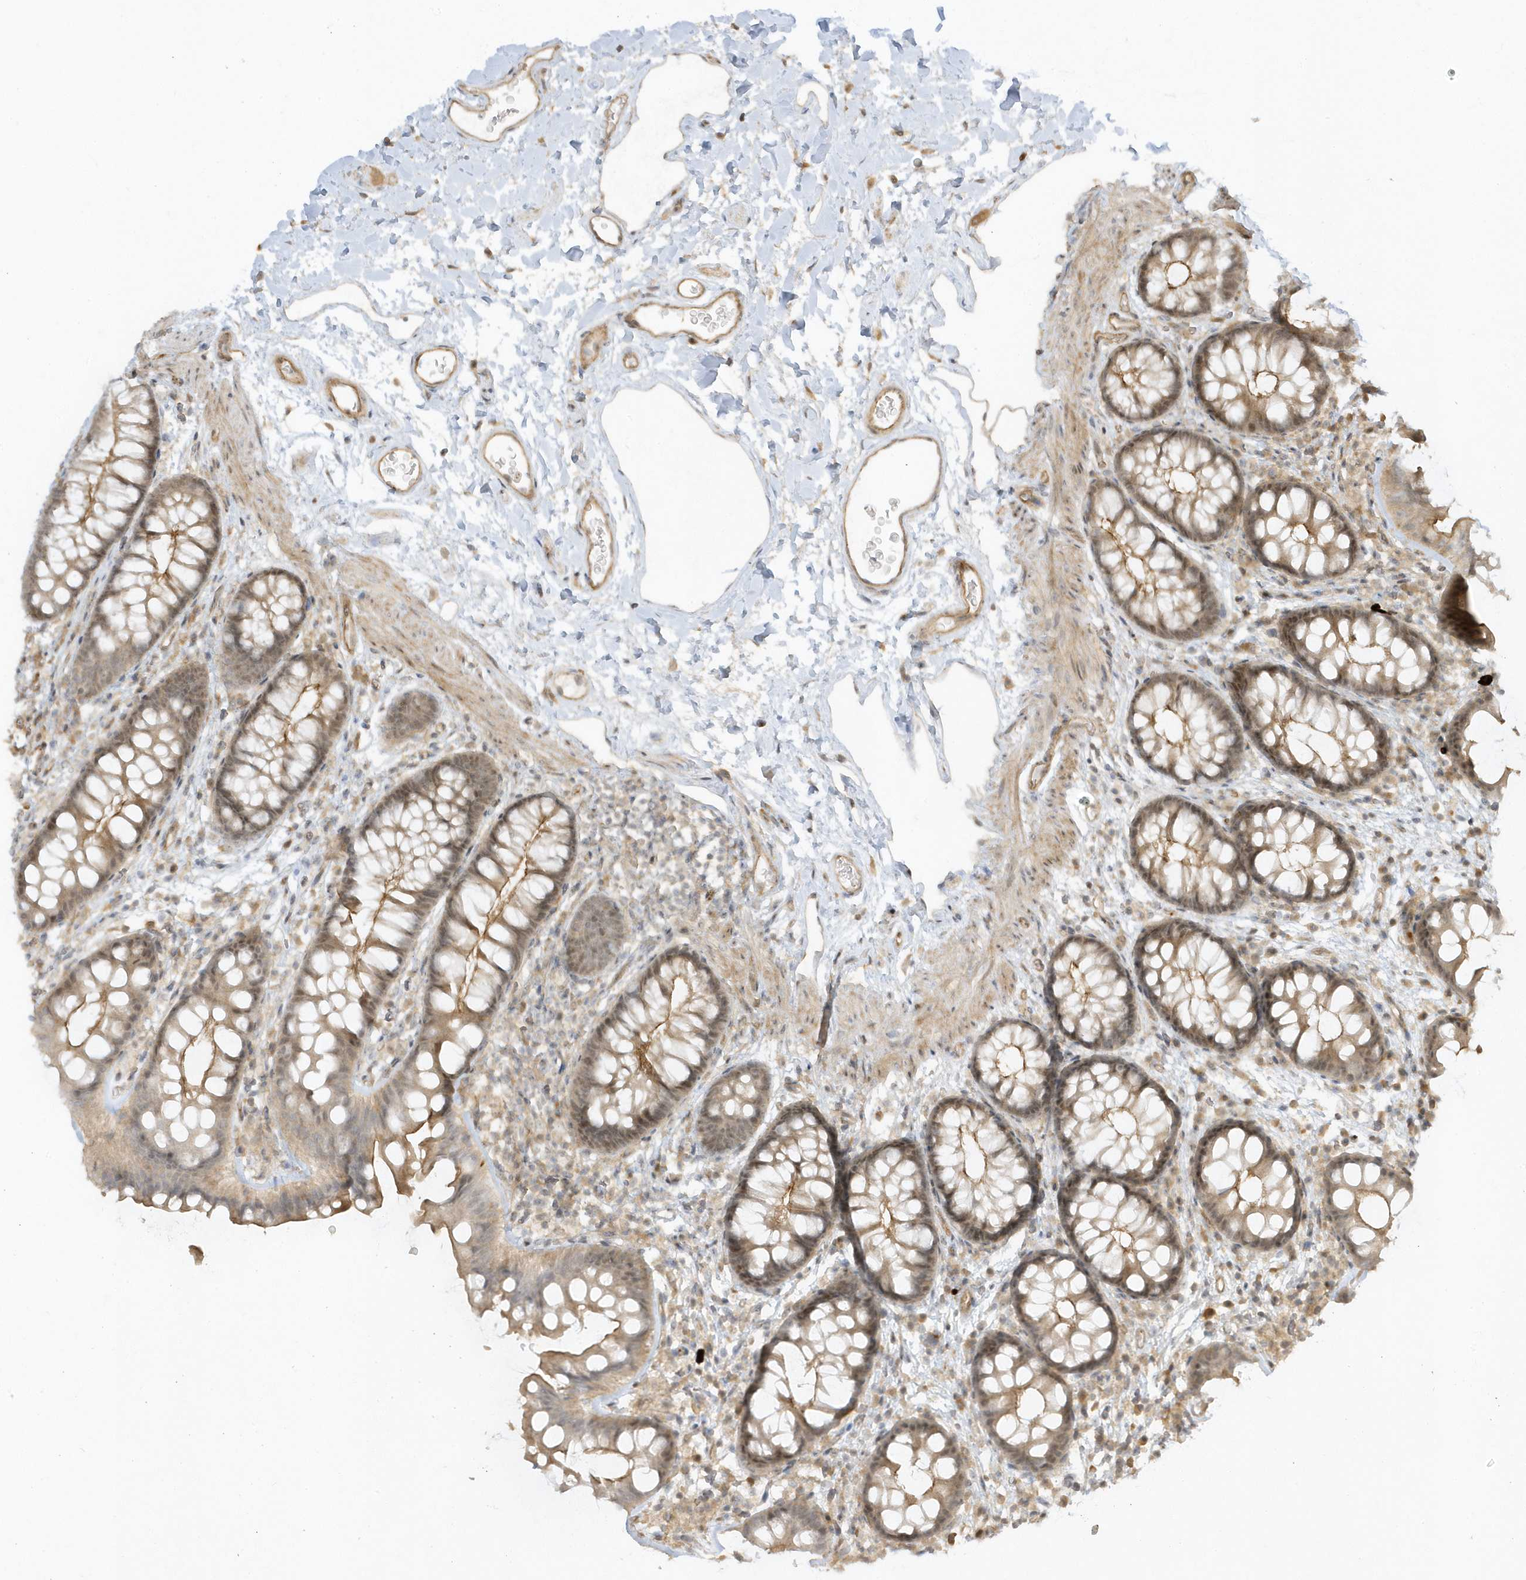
{"staining": {"intensity": "moderate", "quantity": ">75%", "location": "cytoplasmic/membranous"}, "tissue": "colon", "cell_type": "Endothelial cells", "image_type": "normal", "snomed": [{"axis": "morphology", "description": "Normal tissue, NOS"}, {"axis": "topography", "description": "Colon"}], "caption": "Protein staining shows moderate cytoplasmic/membranous staining in approximately >75% of endothelial cells in normal colon.", "gene": "ZBTB8A", "patient": {"sex": "female", "age": 62}}